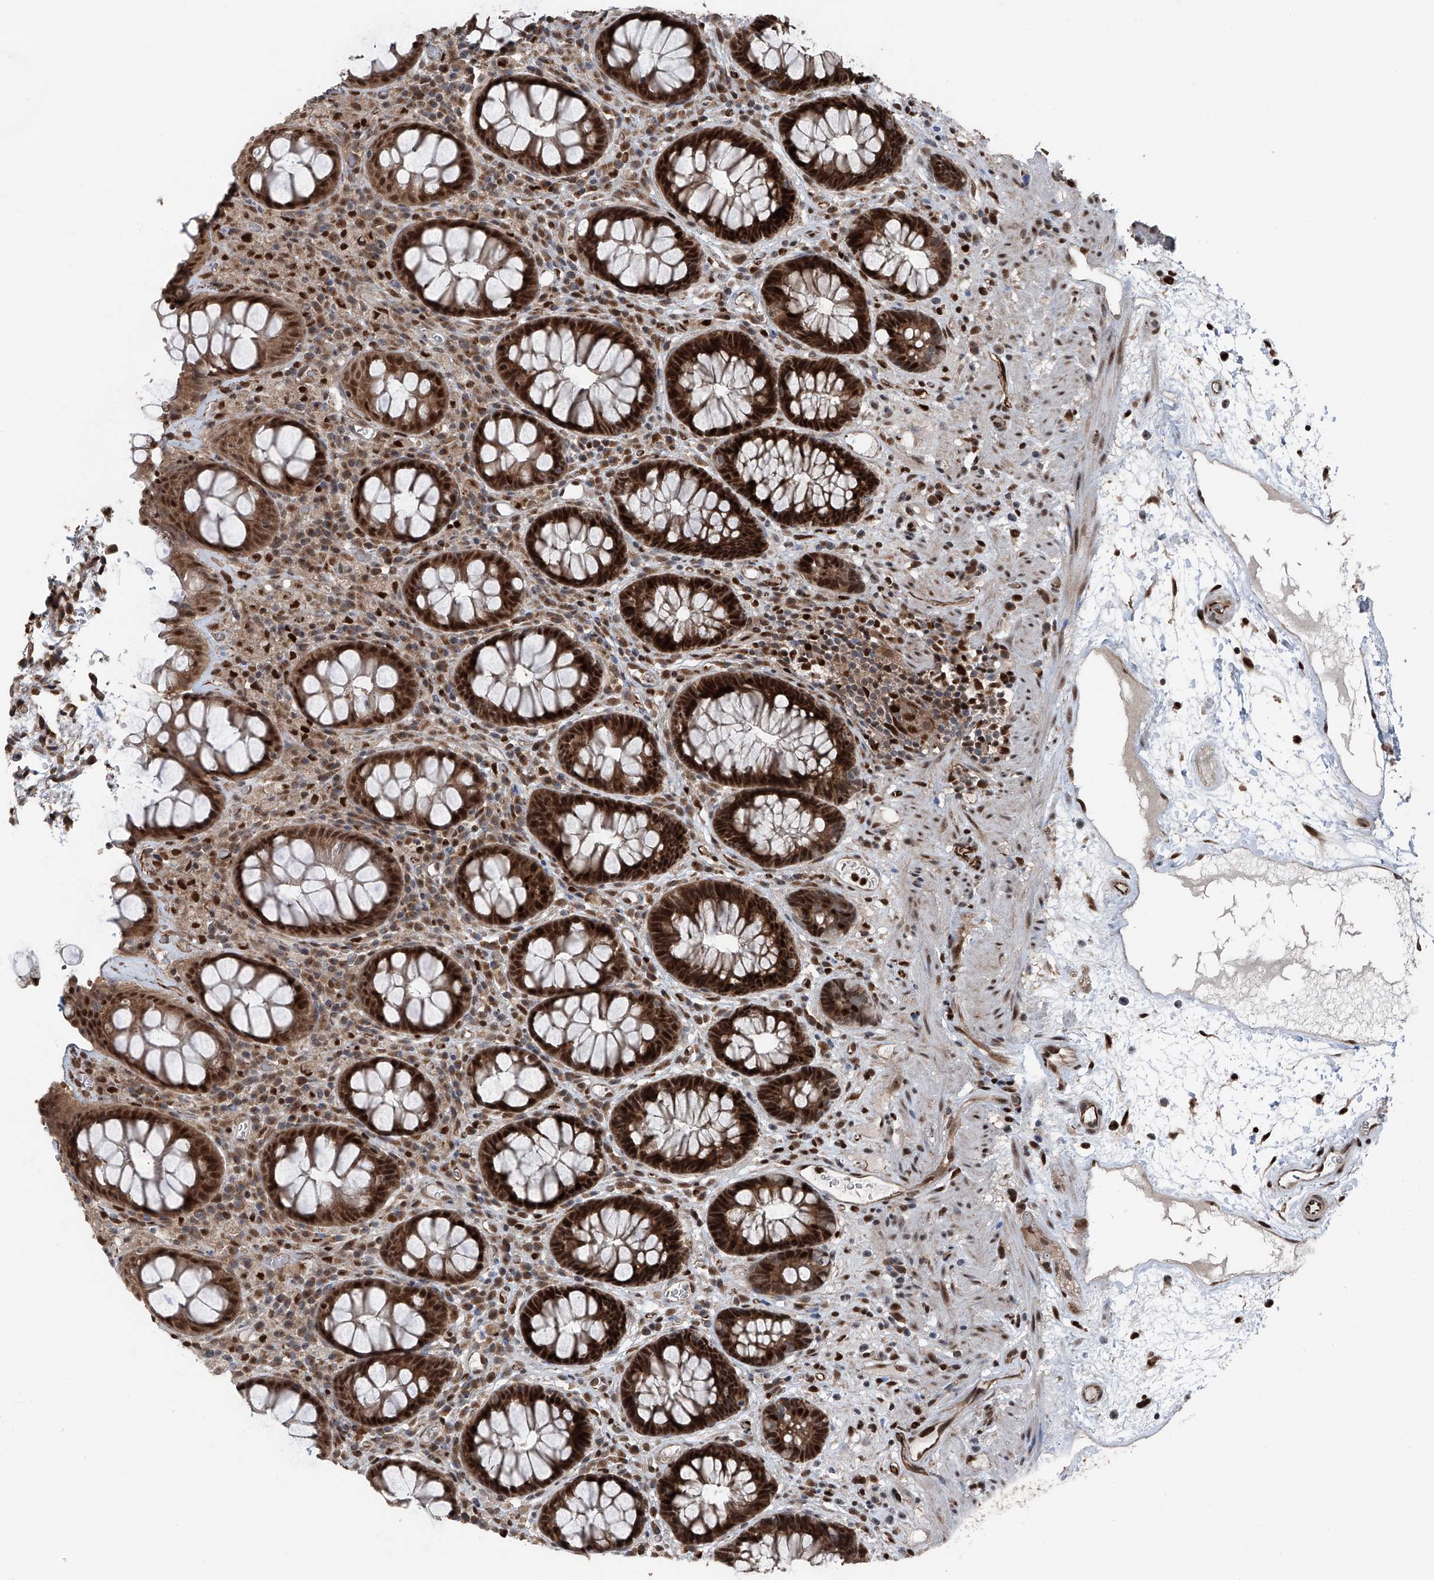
{"staining": {"intensity": "strong", "quantity": ">75%", "location": "cytoplasmic/membranous,nuclear"}, "tissue": "rectum", "cell_type": "Glandular cells", "image_type": "normal", "snomed": [{"axis": "morphology", "description": "Normal tissue, NOS"}, {"axis": "topography", "description": "Rectum"}], "caption": "Immunohistochemical staining of benign human rectum reveals high levels of strong cytoplasmic/membranous,nuclear expression in about >75% of glandular cells. (brown staining indicates protein expression, while blue staining denotes nuclei).", "gene": "FKBP5", "patient": {"sex": "male", "age": 64}}